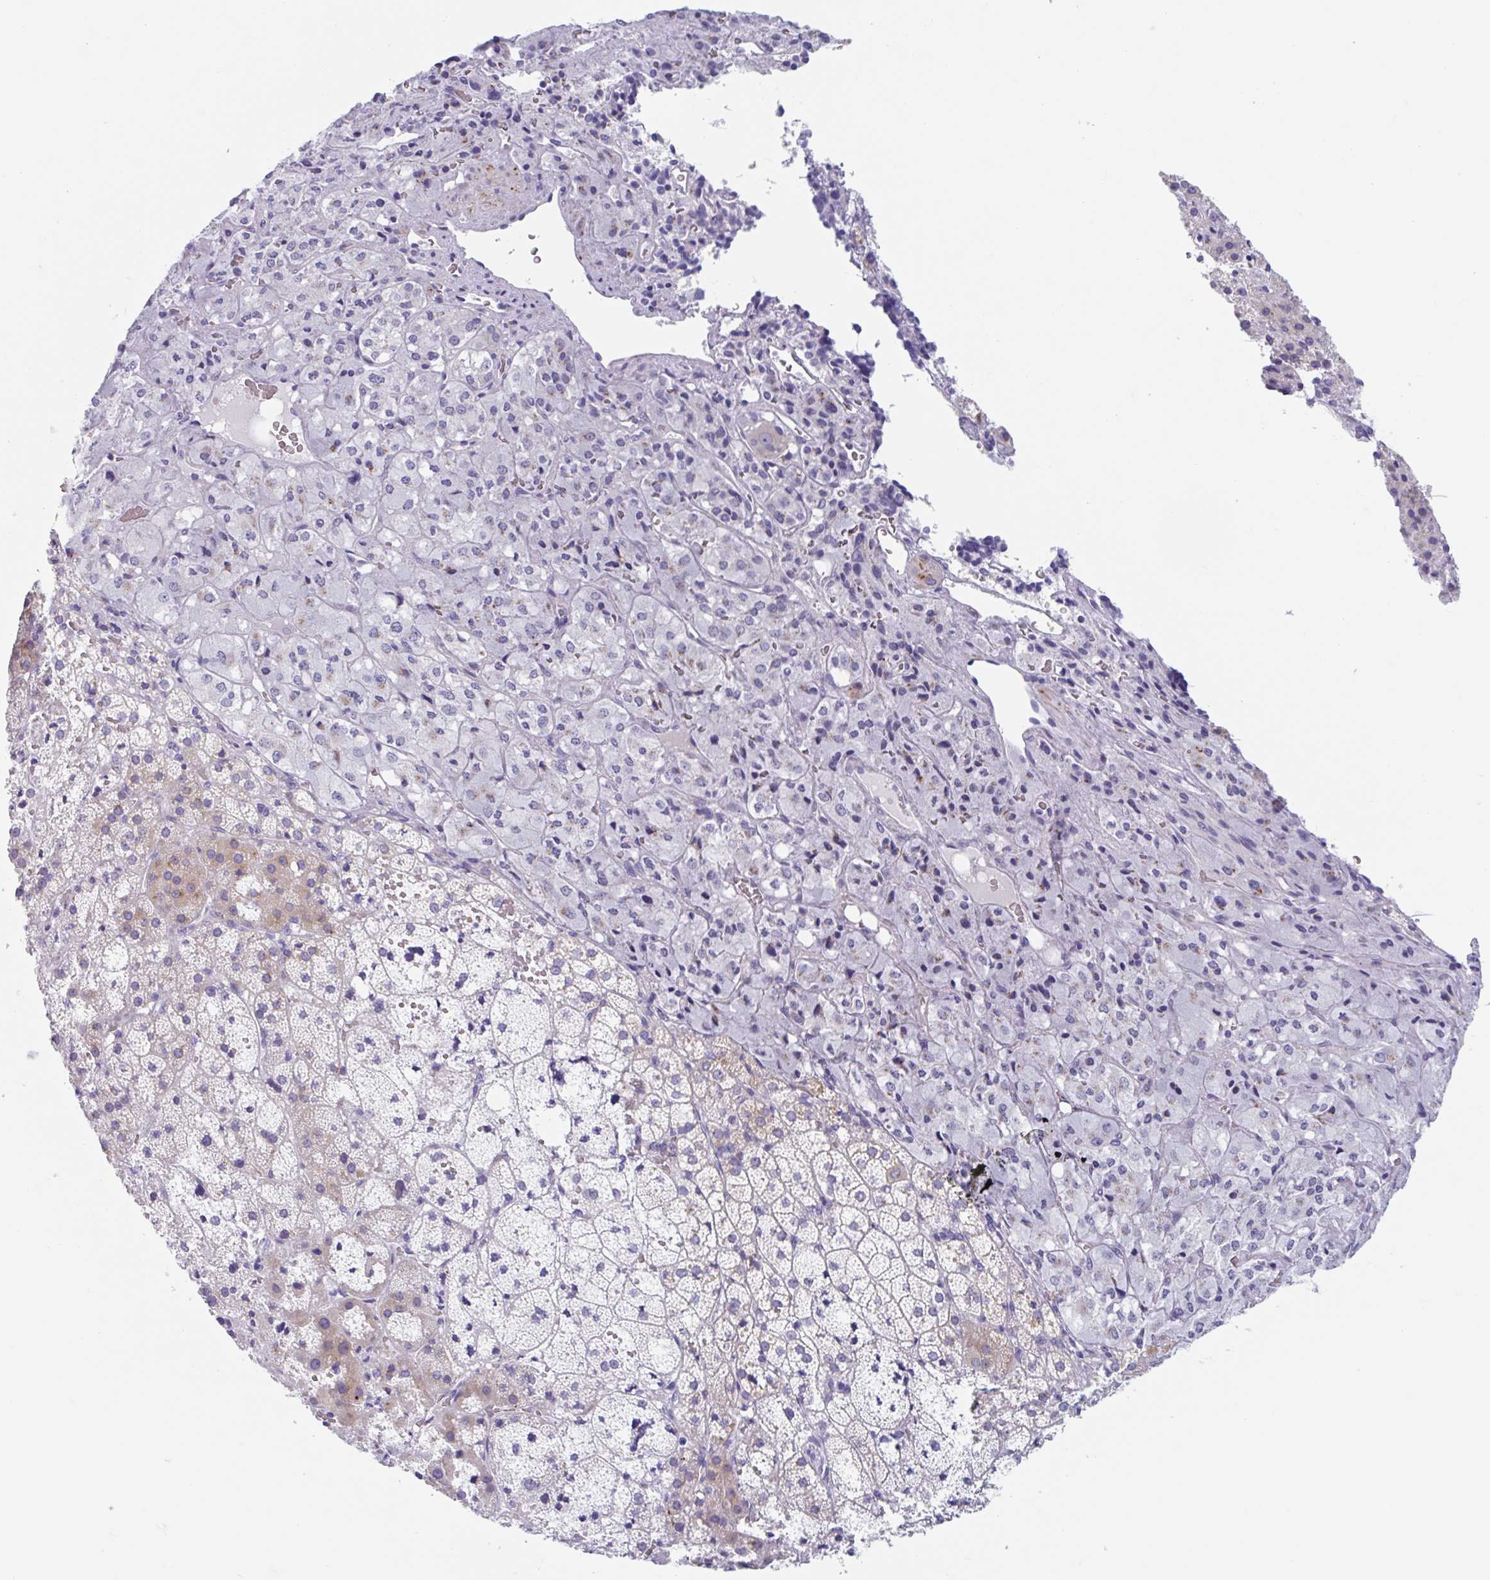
{"staining": {"intensity": "weak", "quantity": "25%-75%", "location": "cytoplasmic/membranous"}, "tissue": "adrenal gland", "cell_type": "Glandular cells", "image_type": "normal", "snomed": [{"axis": "morphology", "description": "Normal tissue, NOS"}, {"axis": "topography", "description": "Adrenal gland"}], "caption": "Immunohistochemical staining of unremarkable adrenal gland displays low levels of weak cytoplasmic/membranous positivity in approximately 25%-75% of glandular cells. (IHC, brightfield microscopy, high magnification).", "gene": "CPTP", "patient": {"sex": "male", "age": 53}}